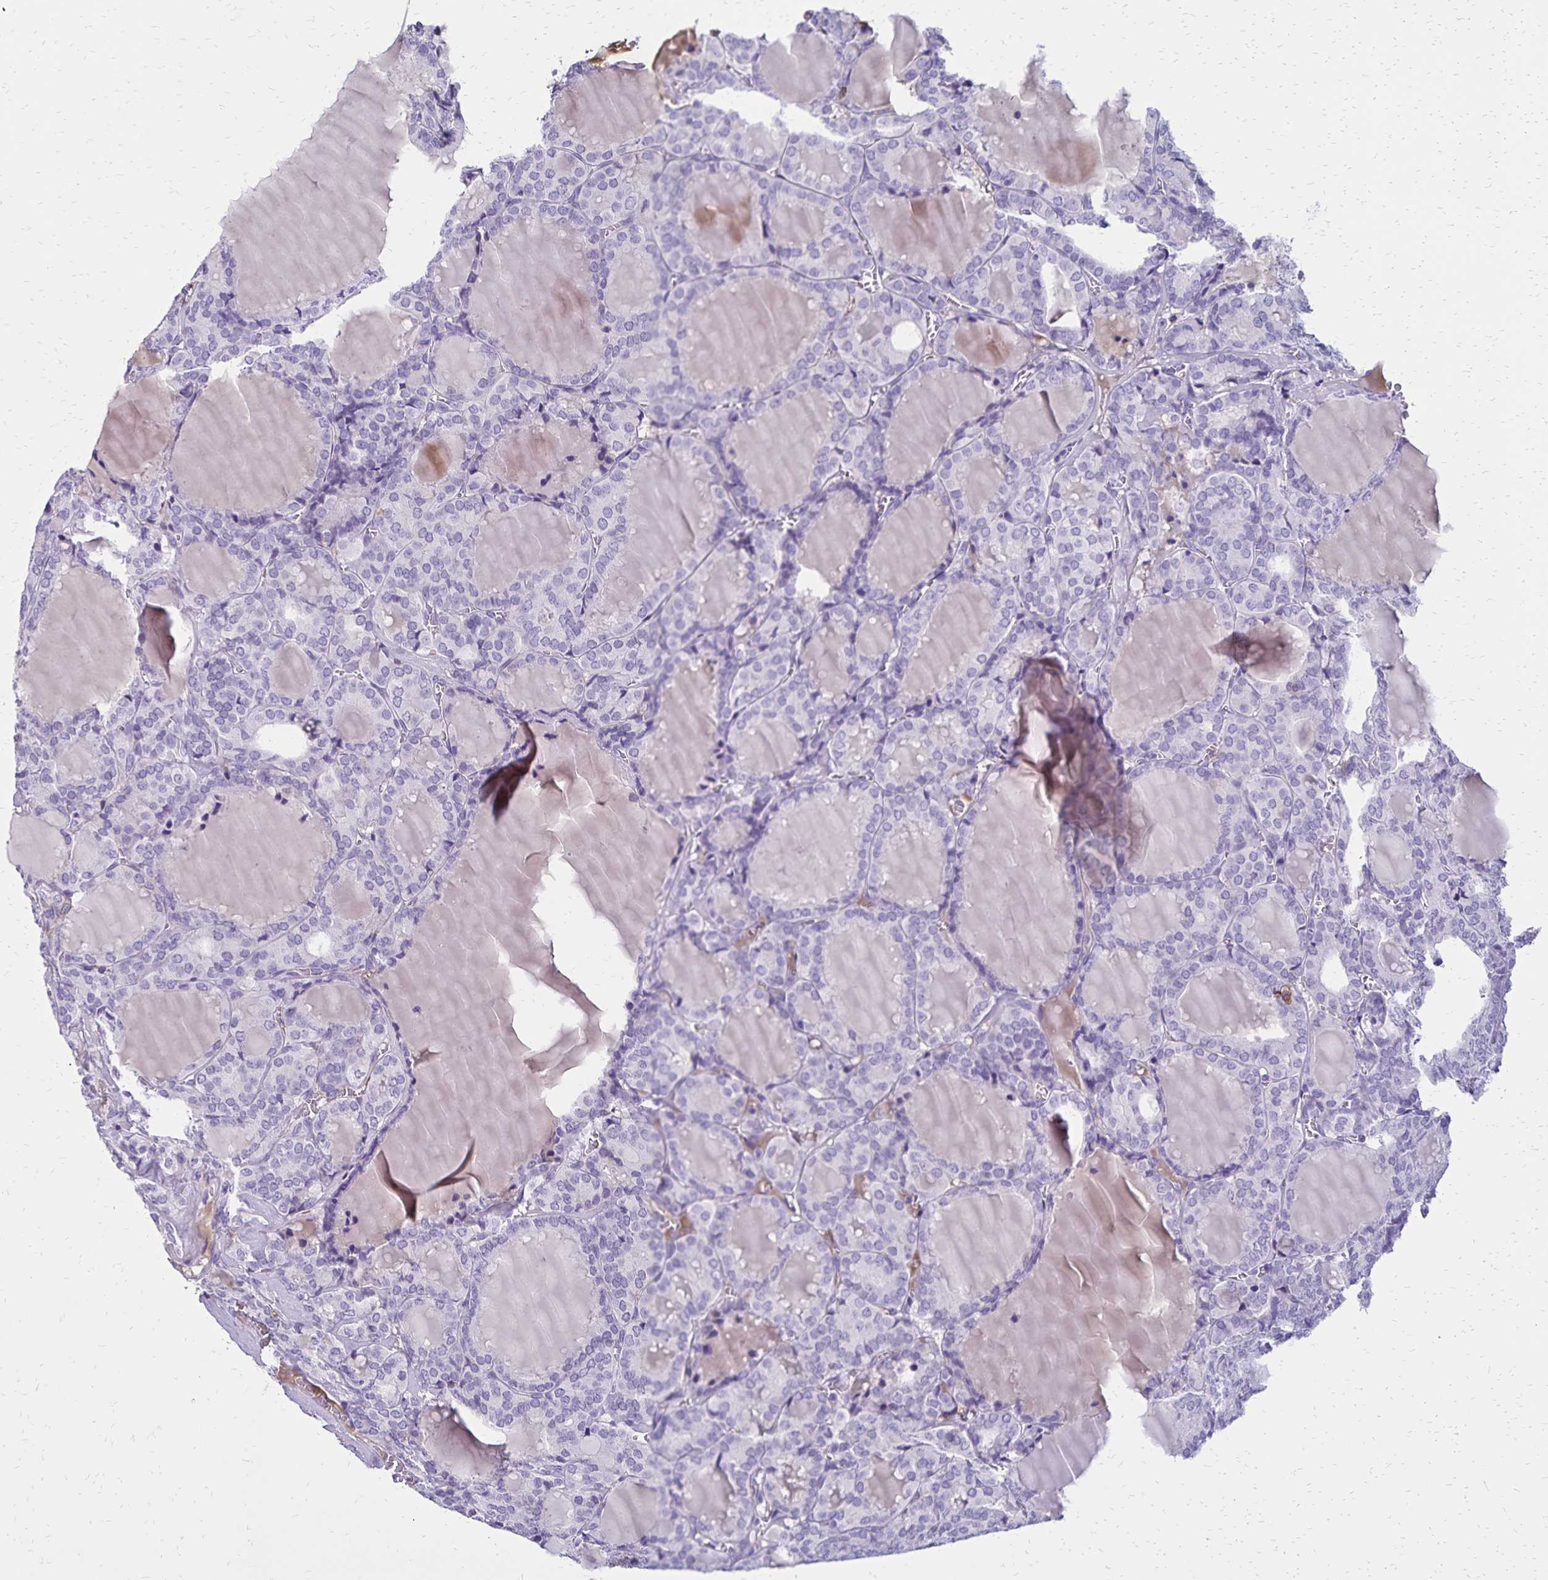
{"staining": {"intensity": "negative", "quantity": "none", "location": "none"}, "tissue": "thyroid cancer", "cell_type": "Tumor cells", "image_type": "cancer", "snomed": [{"axis": "morphology", "description": "Follicular adenoma carcinoma, NOS"}, {"axis": "topography", "description": "Thyroid gland"}], "caption": "A high-resolution image shows immunohistochemistry staining of follicular adenoma carcinoma (thyroid), which shows no significant positivity in tumor cells.", "gene": "CD27", "patient": {"sex": "male", "age": 74}}